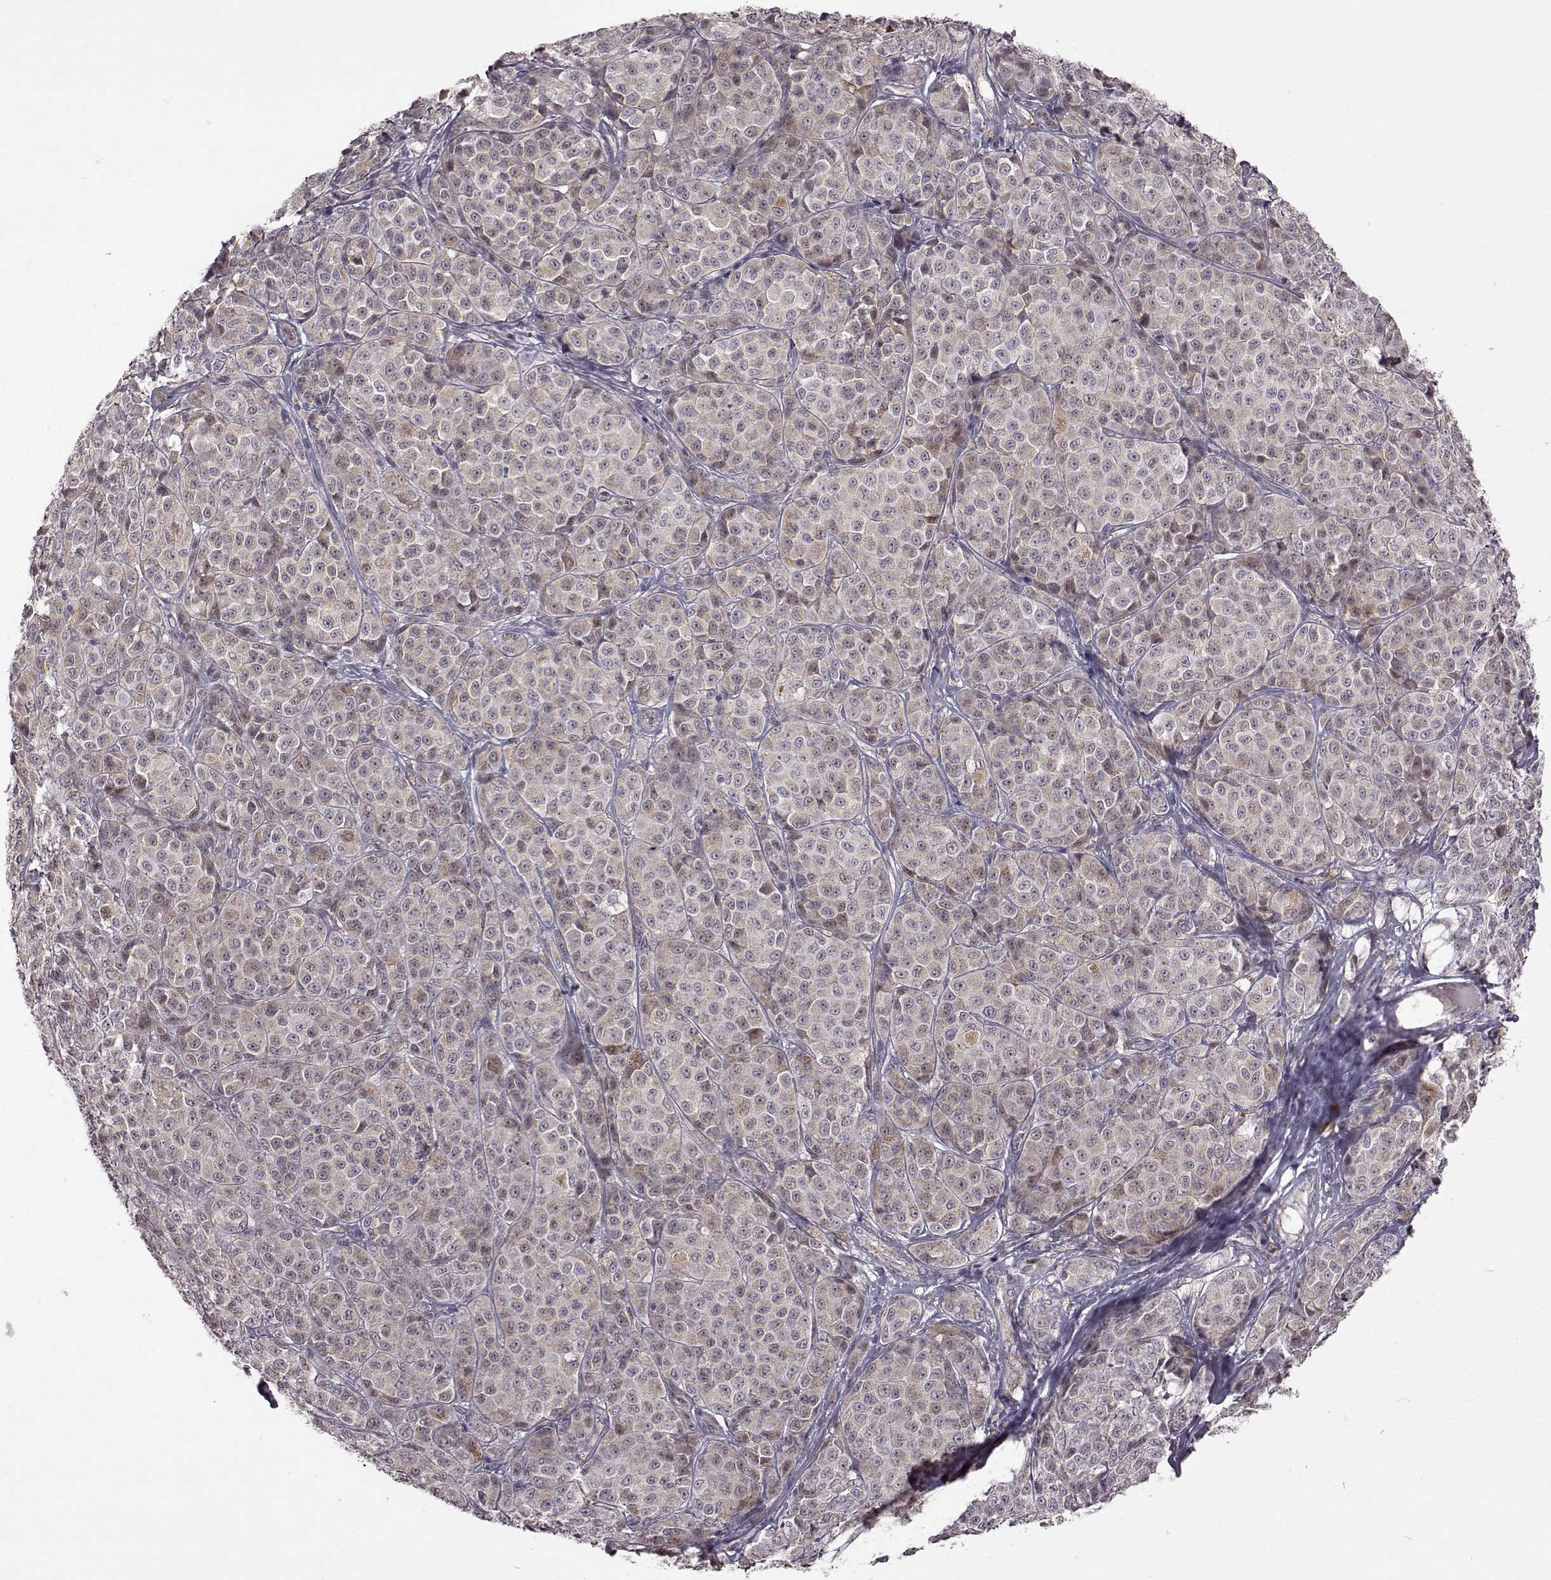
{"staining": {"intensity": "weak", "quantity": "<25%", "location": "cytoplasmic/membranous"}, "tissue": "melanoma", "cell_type": "Tumor cells", "image_type": "cancer", "snomed": [{"axis": "morphology", "description": "Malignant melanoma, NOS"}, {"axis": "topography", "description": "Skin"}], "caption": "An immunohistochemistry histopathology image of malignant melanoma is shown. There is no staining in tumor cells of malignant melanoma.", "gene": "B3GNT6", "patient": {"sex": "male", "age": 89}}